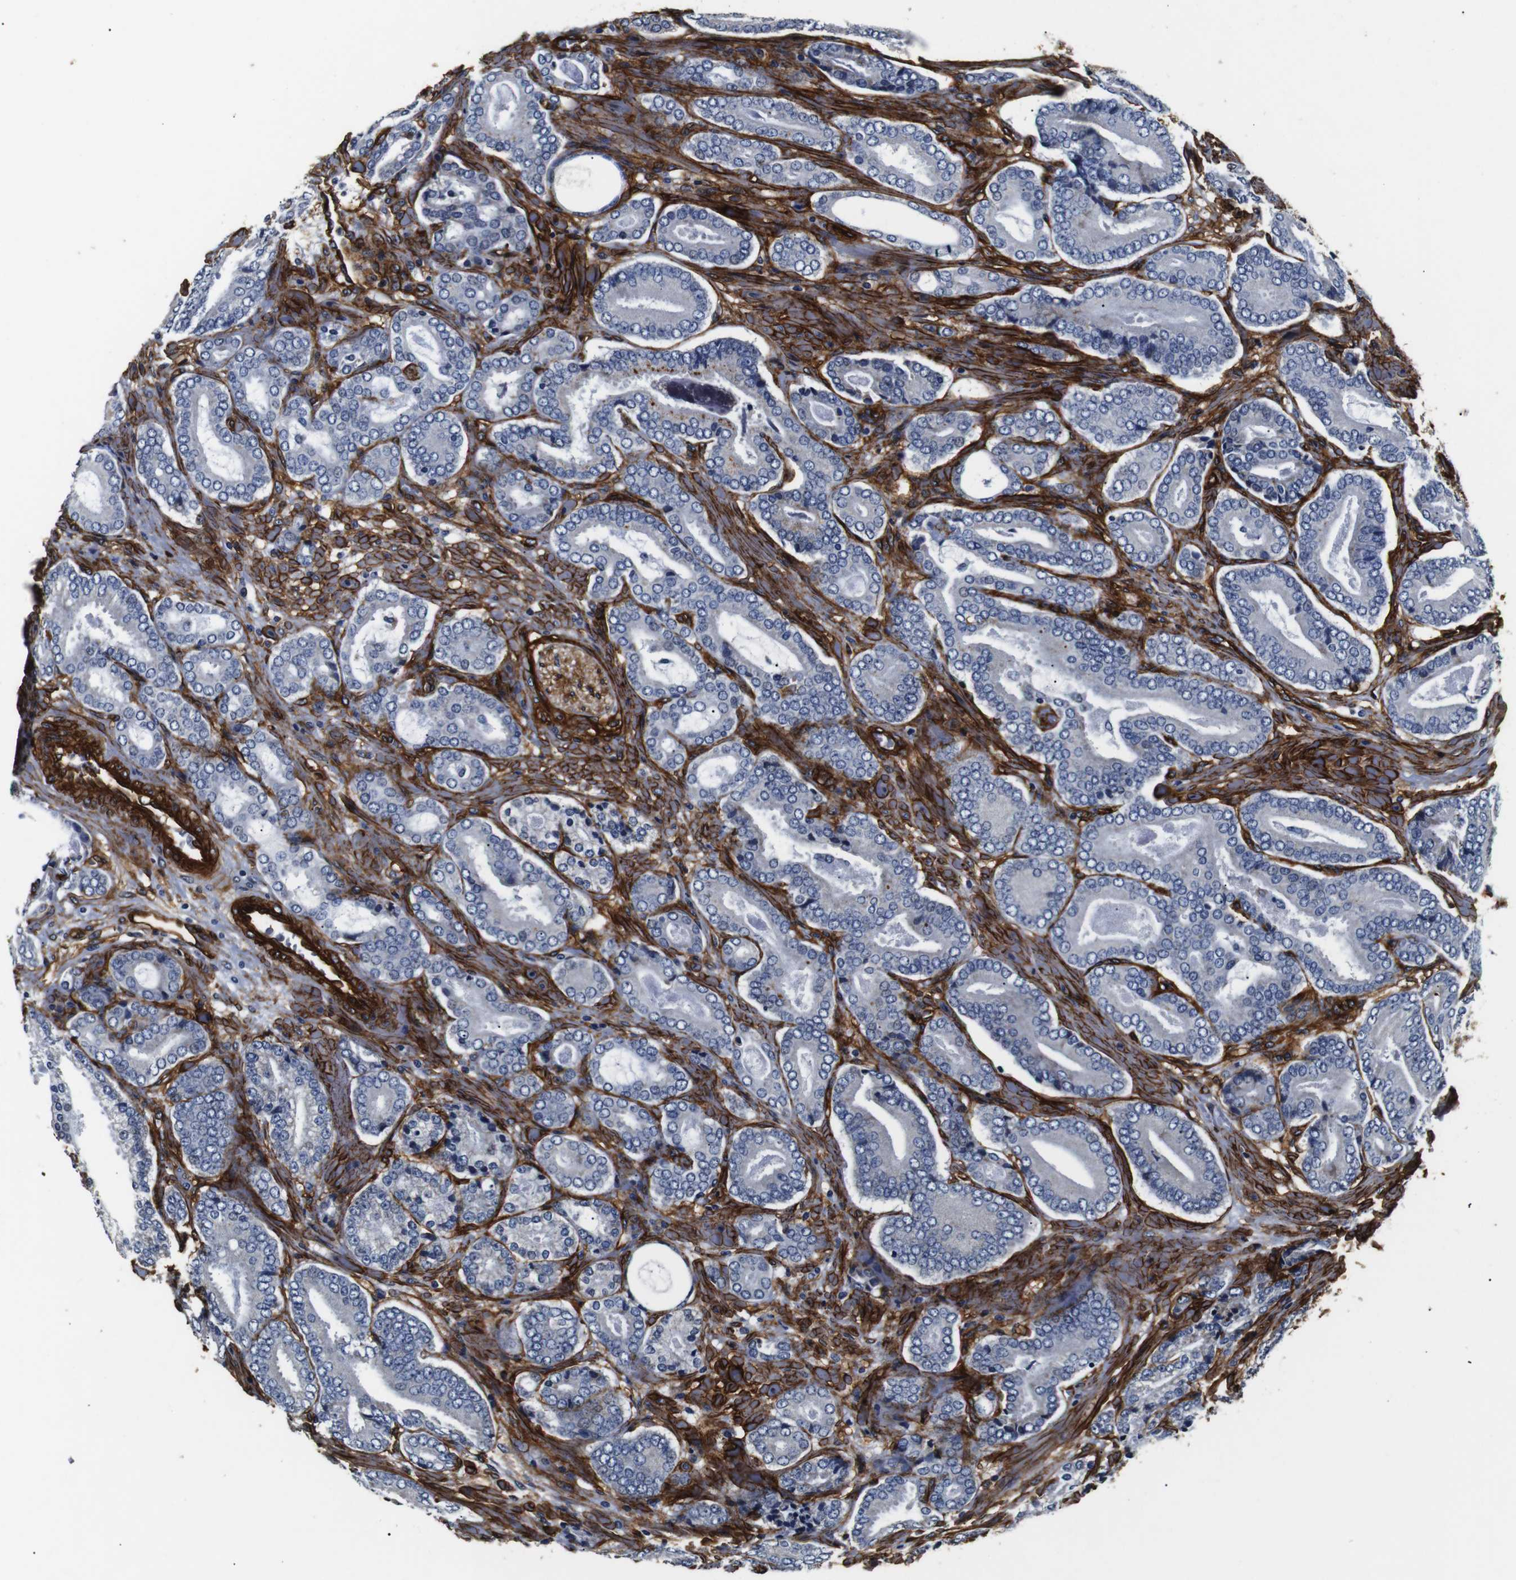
{"staining": {"intensity": "negative", "quantity": "none", "location": "none"}, "tissue": "prostate cancer", "cell_type": "Tumor cells", "image_type": "cancer", "snomed": [{"axis": "morphology", "description": "Adenocarcinoma, High grade"}, {"axis": "topography", "description": "Prostate"}], "caption": "Immunohistochemical staining of human prostate cancer demonstrates no significant positivity in tumor cells.", "gene": "CAV2", "patient": {"sex": "male", "age": 61}}